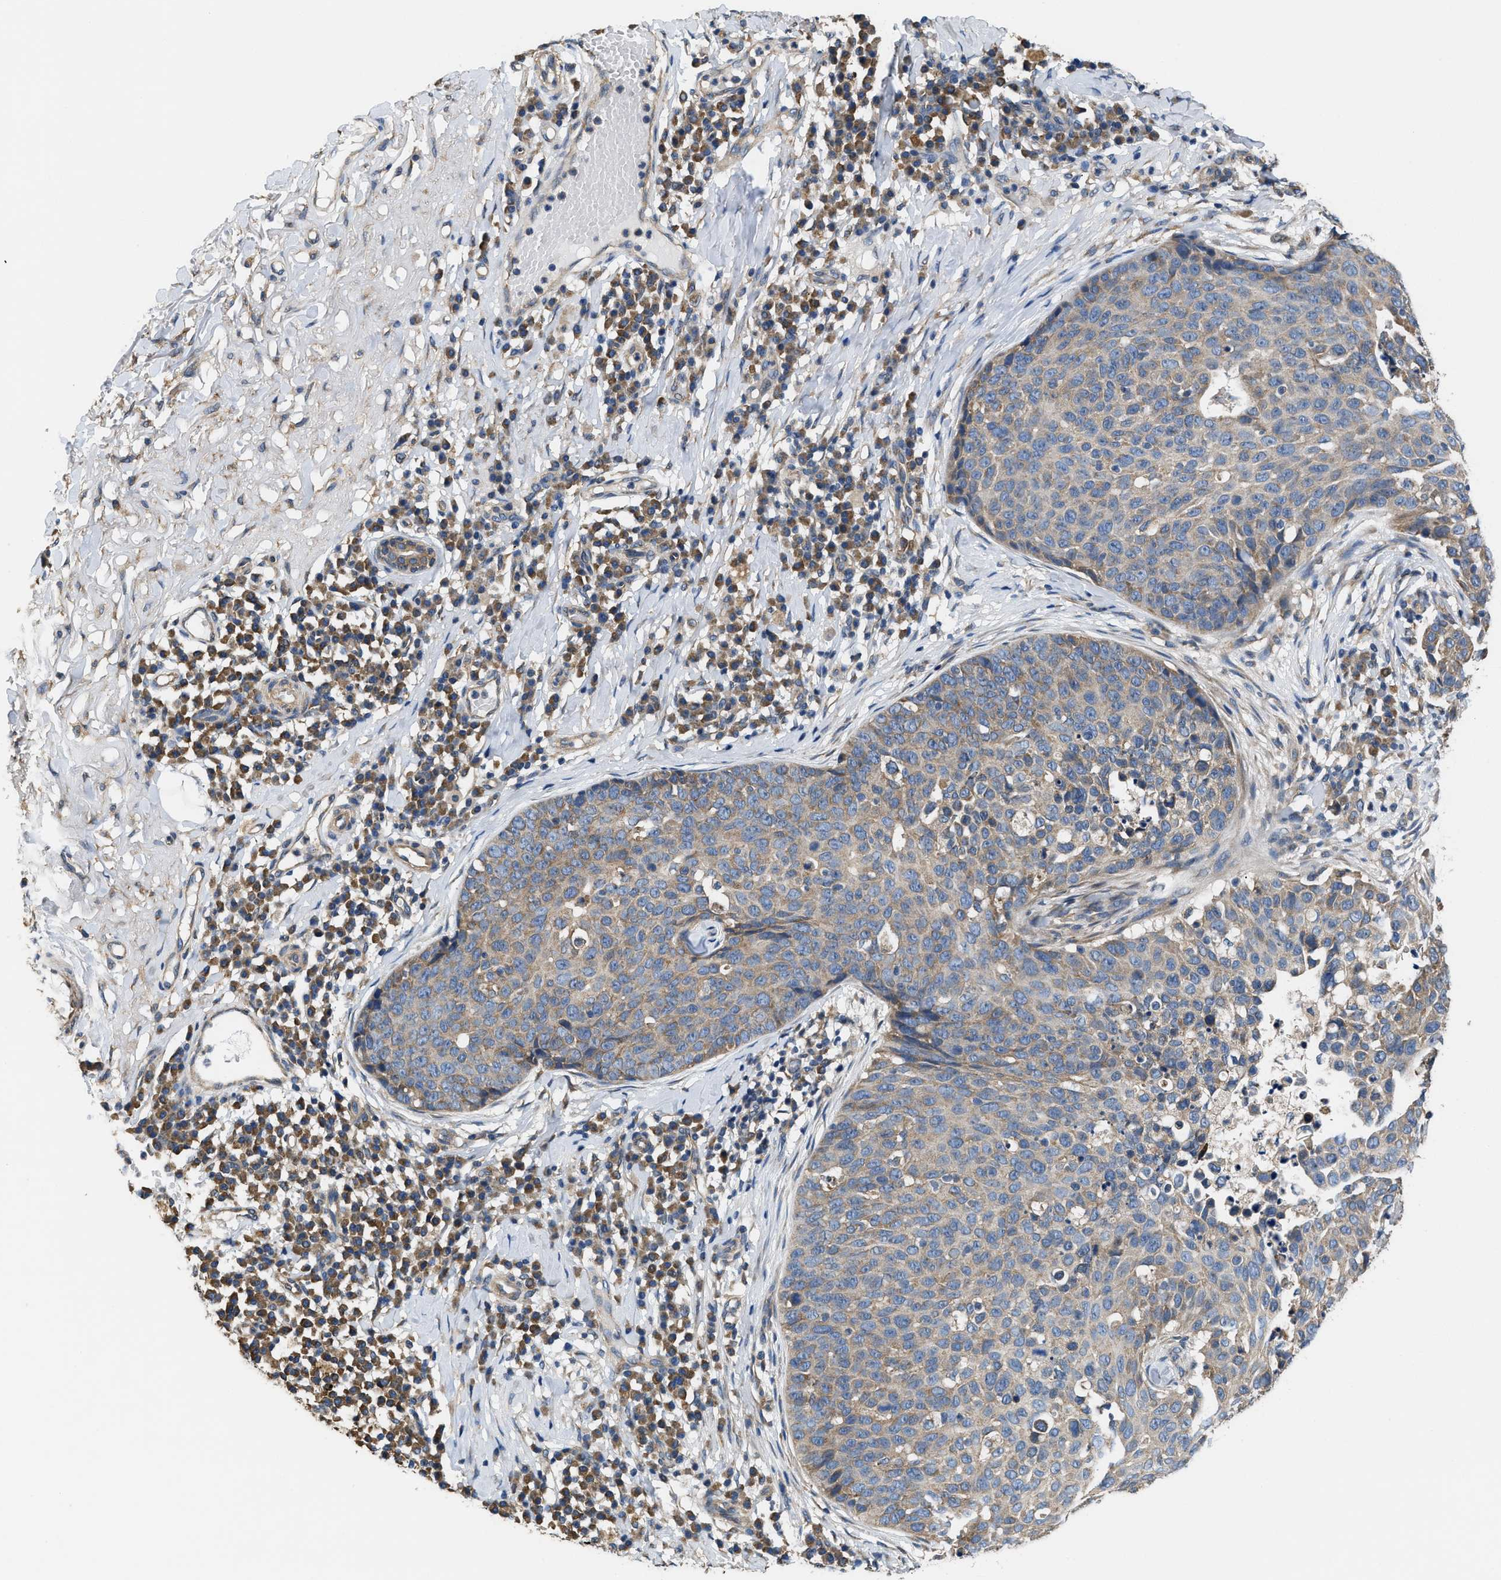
{"staining": {"intensity": "weak", "quantity": ">75%", "location": "cytoplasmic/membranous"}, "tissue": "skin cancer", "cell_type": "Tumor cells", "image_type": "cancer", "snomed": [{"axis": "morphology", "description": "Squamous cell carcinoma in situ, NOS"}, {"axis": "morphology", "description": "Squamous cell carcinoma, NOS"}, {"axis": "topography", "description": "Skin"}], "caption": "Immunohistochemistry (IHC) histopathology image of neoplastic tissue: squamous cell carcinoma in situ (skin) stained using IHC exhibits low levels of weak protein expression localized specifically in the cytoplasmic/membranous of tumor cells, appearing as a cytoplasmic/membranous brown color.", "gene": "CEP128", "patient": {"sex": "male", "age": 93}}